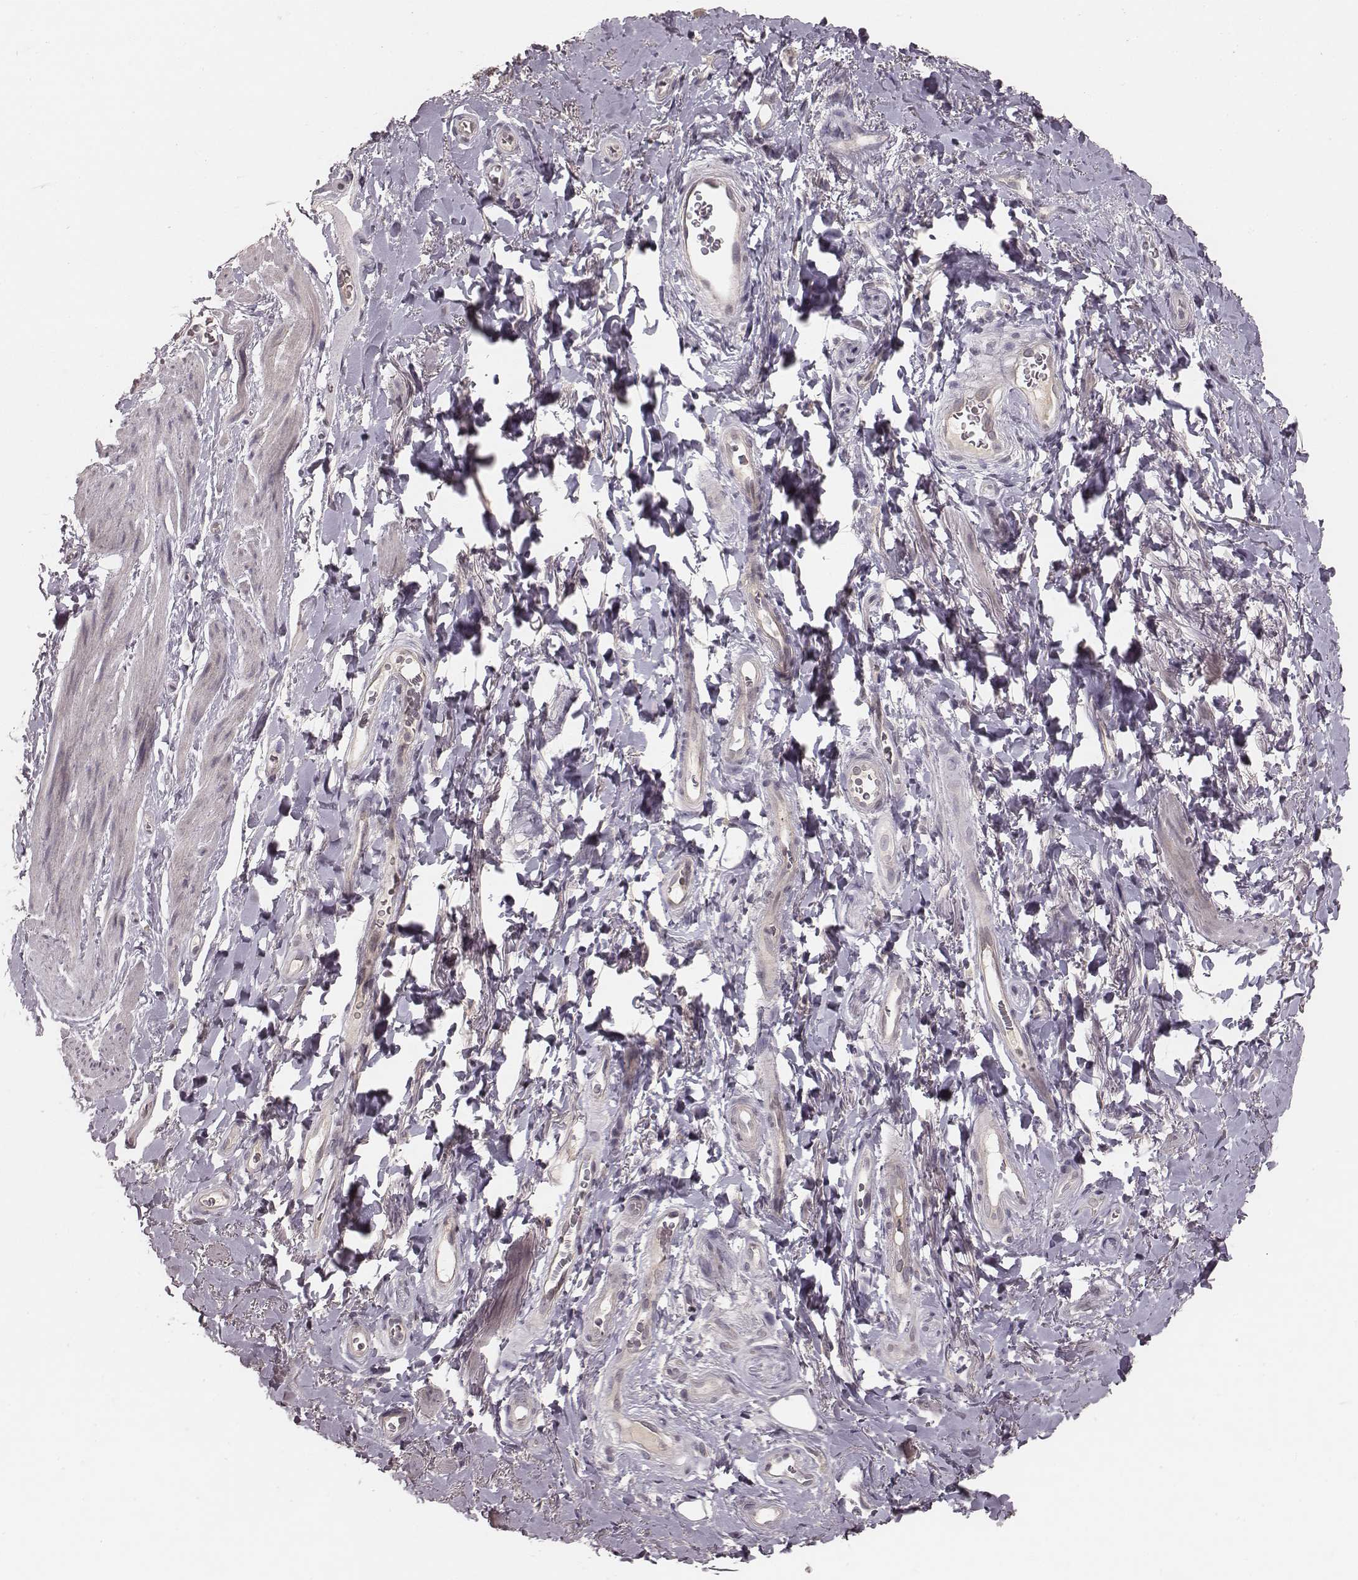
{"staining": {"intensity": "negative", "quantity": "none", "location": "none"}, "tissue": "adipose tissue", "cell_type": "Adipocytes", "image_type": "normal", "snomed": [{"axis": "morphology", "description": "Normal tissue, NOS"}, {"axis": "topography", "description": "Anal"}, {"axis": "topography", "description": "Peripheral nerve tissue"}], "caption": "IHC image of unremarkable adipose tissue stained for a protein (brown), which shows no staining in adipocytes.", "gene": "LY6K", "patient": {"sex": "male", "age": 53}}